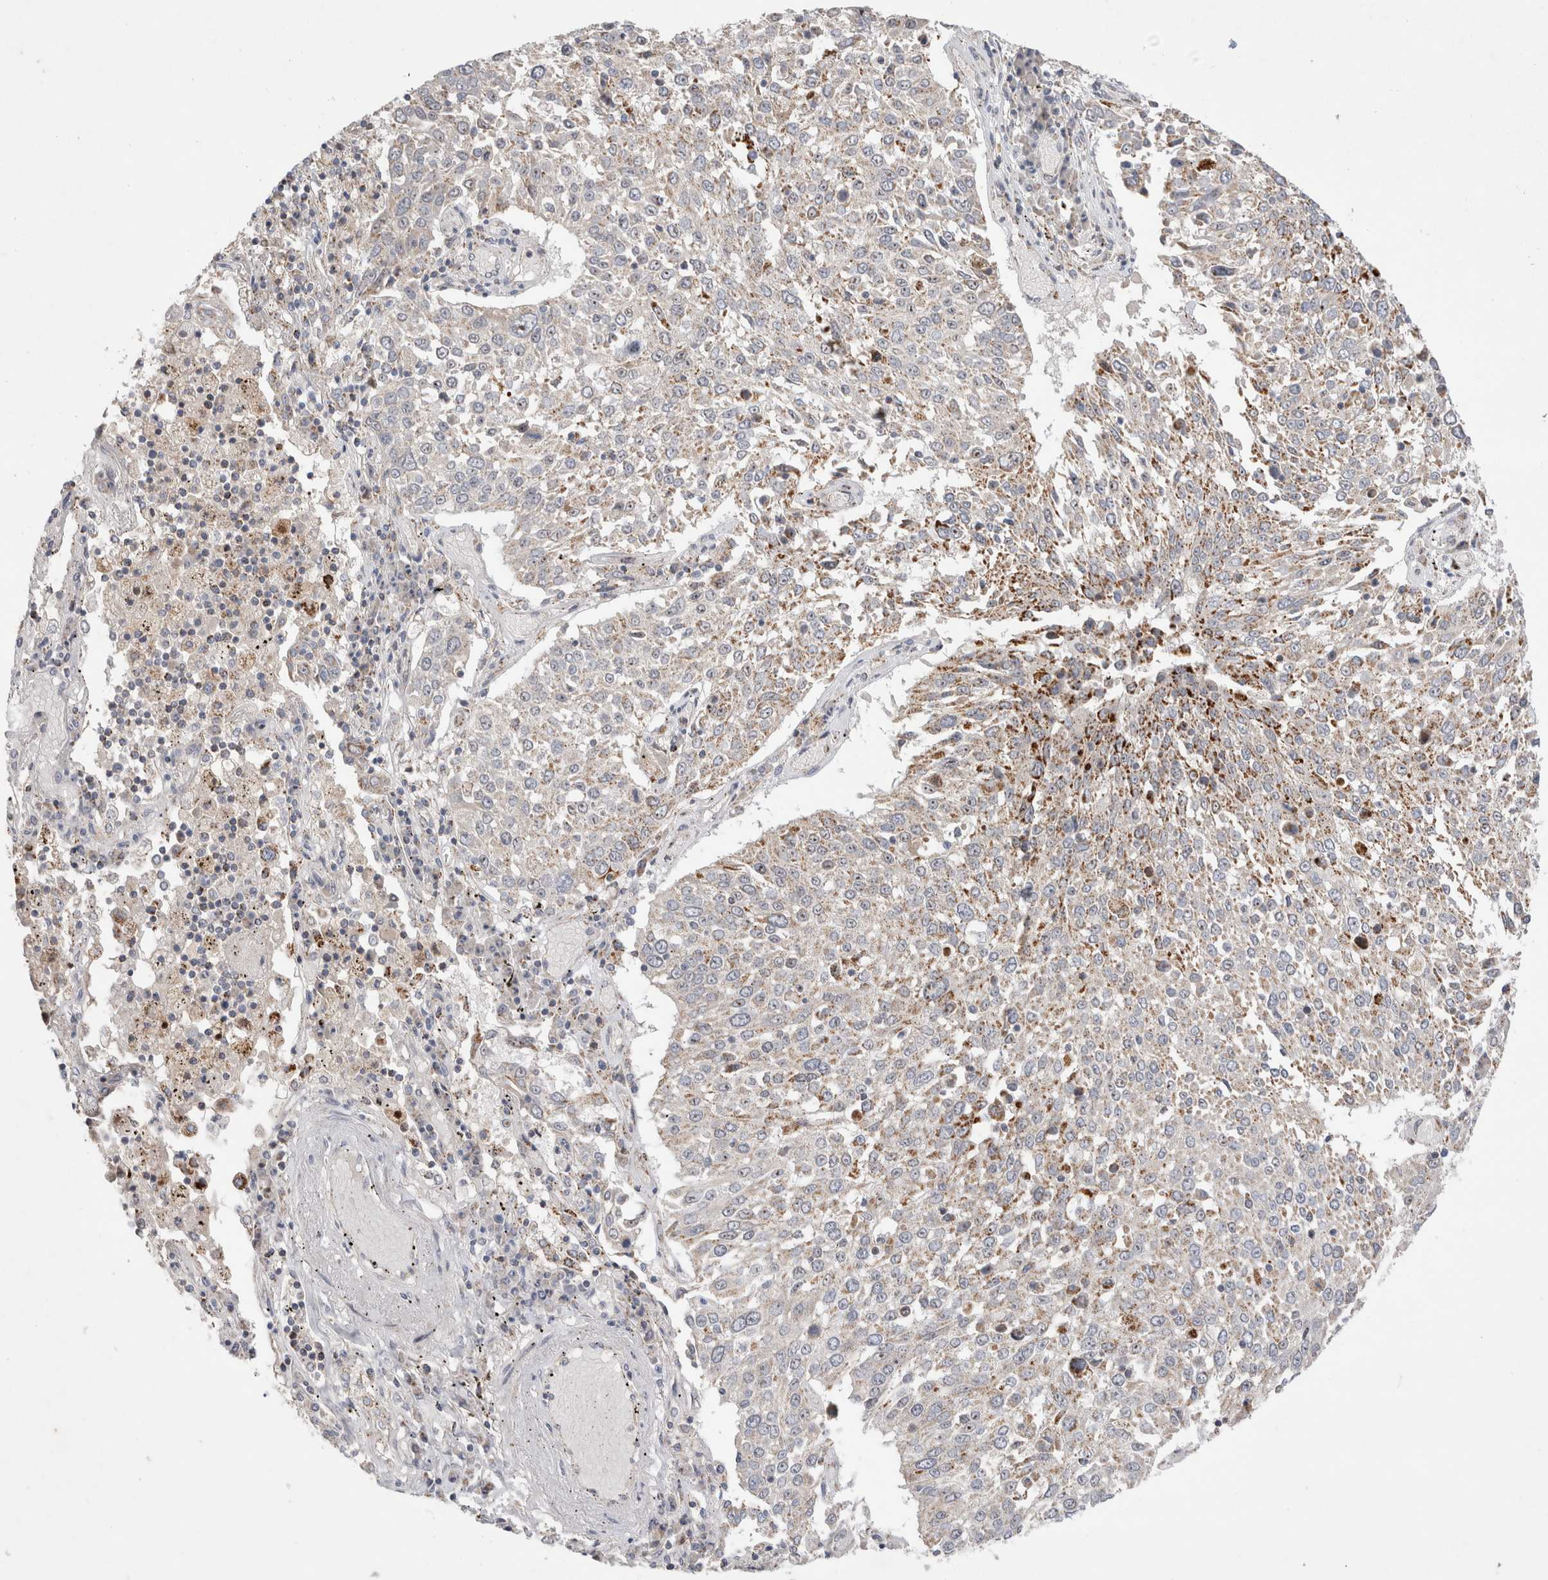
{"staining": {"intensity": "negative", "quantity": "none", "location": "none"}, "tissue": "lung cancer", "cell_type": "Tumor cells", "image_type": "cancer", "snomed": [{"axis": "morphology", "description": "Squamous cell carcinoma, NOS"}, {"axis": "topography", "description": "Lung"}], "caption": "The immunohistochemistry (IHC) histopathology image has no significant expression in tumor cells of squamous cell carcinoma (lung) tissue. The staining was performed using DAB (3,3'-diaminobenzidine) to visualize the protein expression in brown, while the nuclei were stained in blue with hematoxylin (Magnification: 20x).", "gene": "CHADL", "patient": {"sex": "male", "age": 65}}